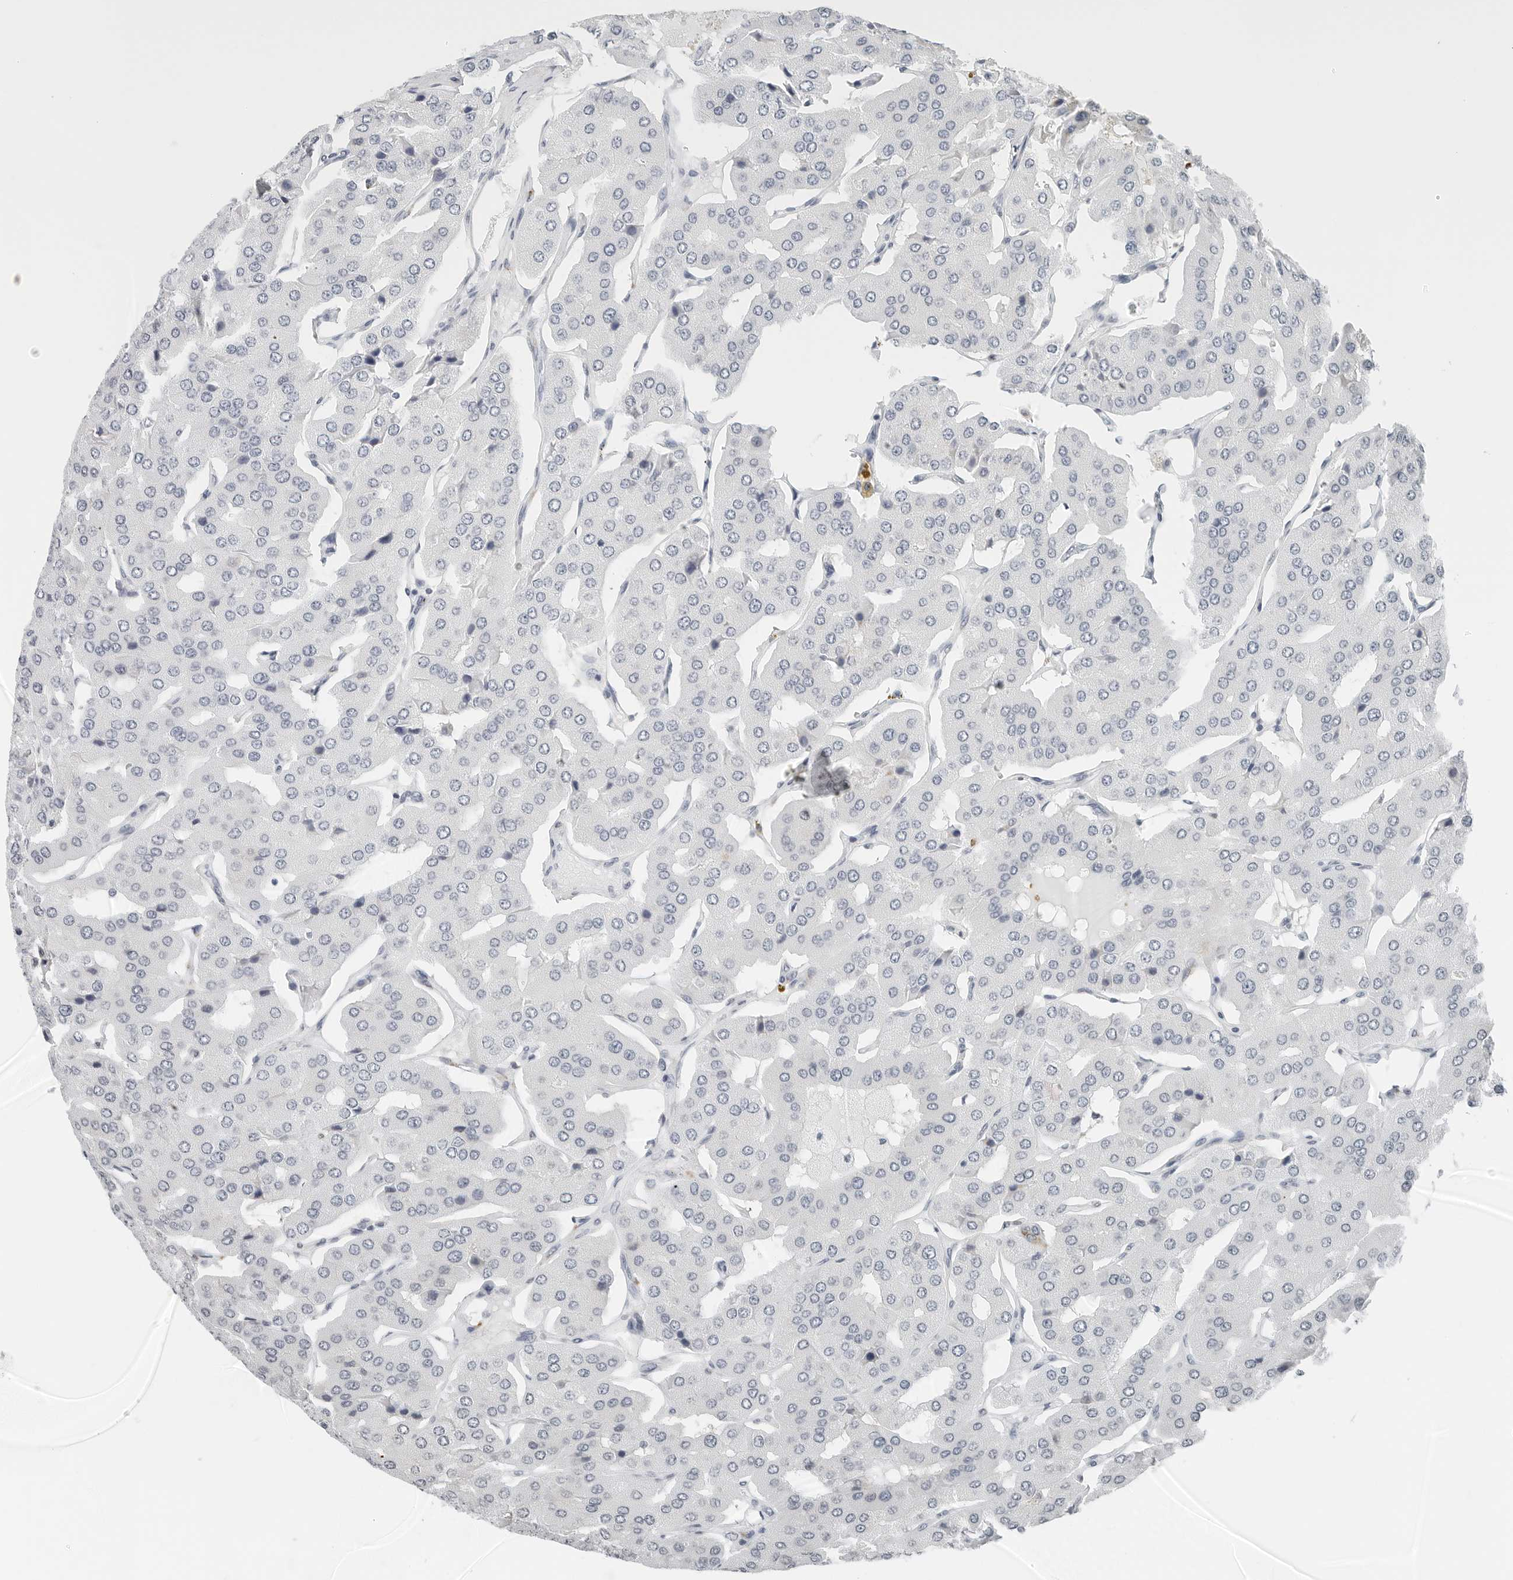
{"staining": {"intensity": "negative", "quantity": "none", "location": "none"}, "tissue": "parathyroid gland", "cell_type": "Glandular cells", "image_type": "normal", "snomed": [{"axis": "morphology", "description": "Normal tissue, NOS"}, {"axis": "morphology", "description": "Adenoma, NOS"}, {"axis": "topography", "description": "Parathyroid gland"}], "caption": "A high-resolution micrograph shows immunohistochemistry (IHC) staining of unremarkable parathyroid gland, which reveals no significant positivity in glandular cells.", "gene": "P4HA2", "patient": {"sex": "female", "age": 86}}